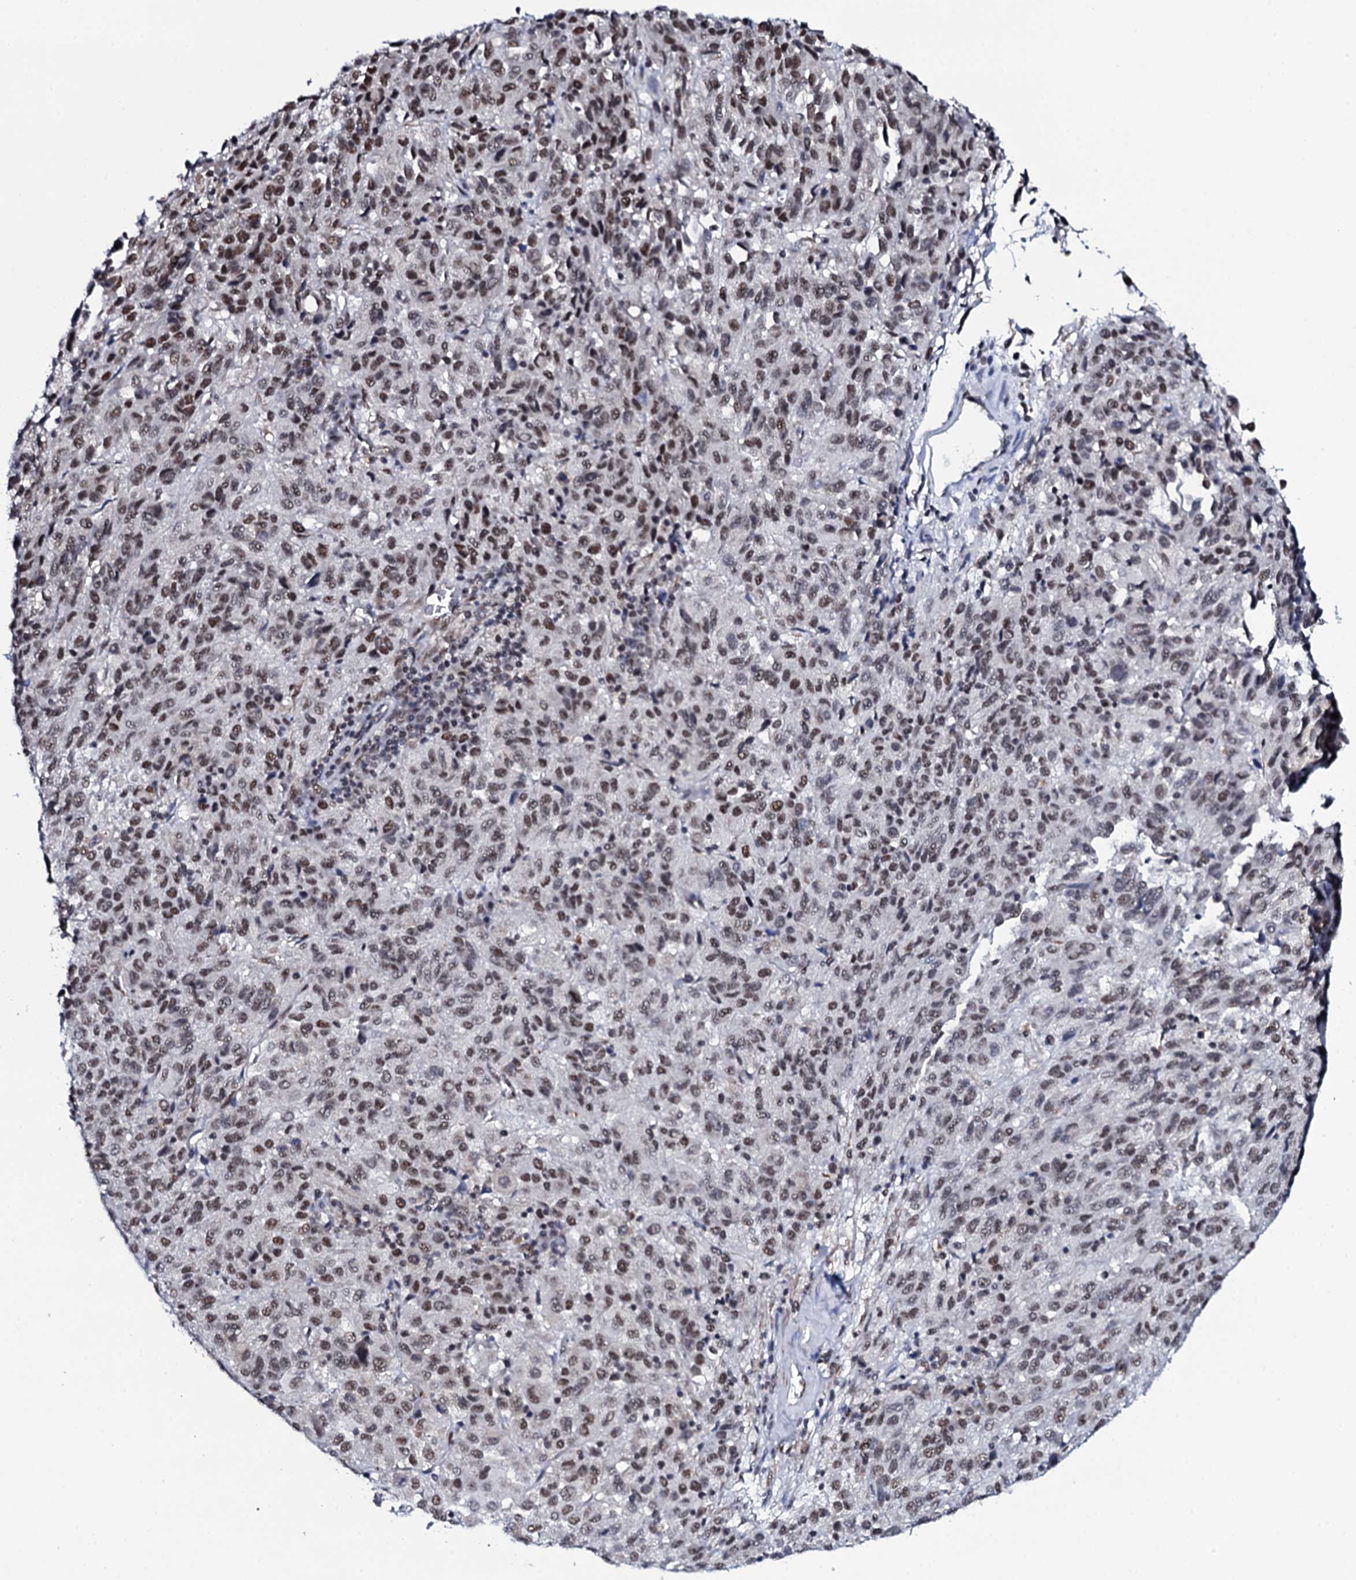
{"staining": {"intensity": "moderate", "quantity": ">75%", "location": "nuclear"}, "tissue": "melanoma", "cell_type": "Tumor cells", "image_type": "cancer", "snomed": [{"axis": "morphology", "description": "Malignant melanoma, Metastatic site"}, {"axis": "topography", "description": "Lung"}], "caption": "Immunohistochemistry (IHC) micrograph of neoplastic tissue: melanoma stained using IHC demonstrates medium levels of moderate protein expression localized specifically in the nuclear of tumor cells, appearing as a nuclear brown color.", "gene": "CWC15", "patient": {"sex": "male", "age": 64}}